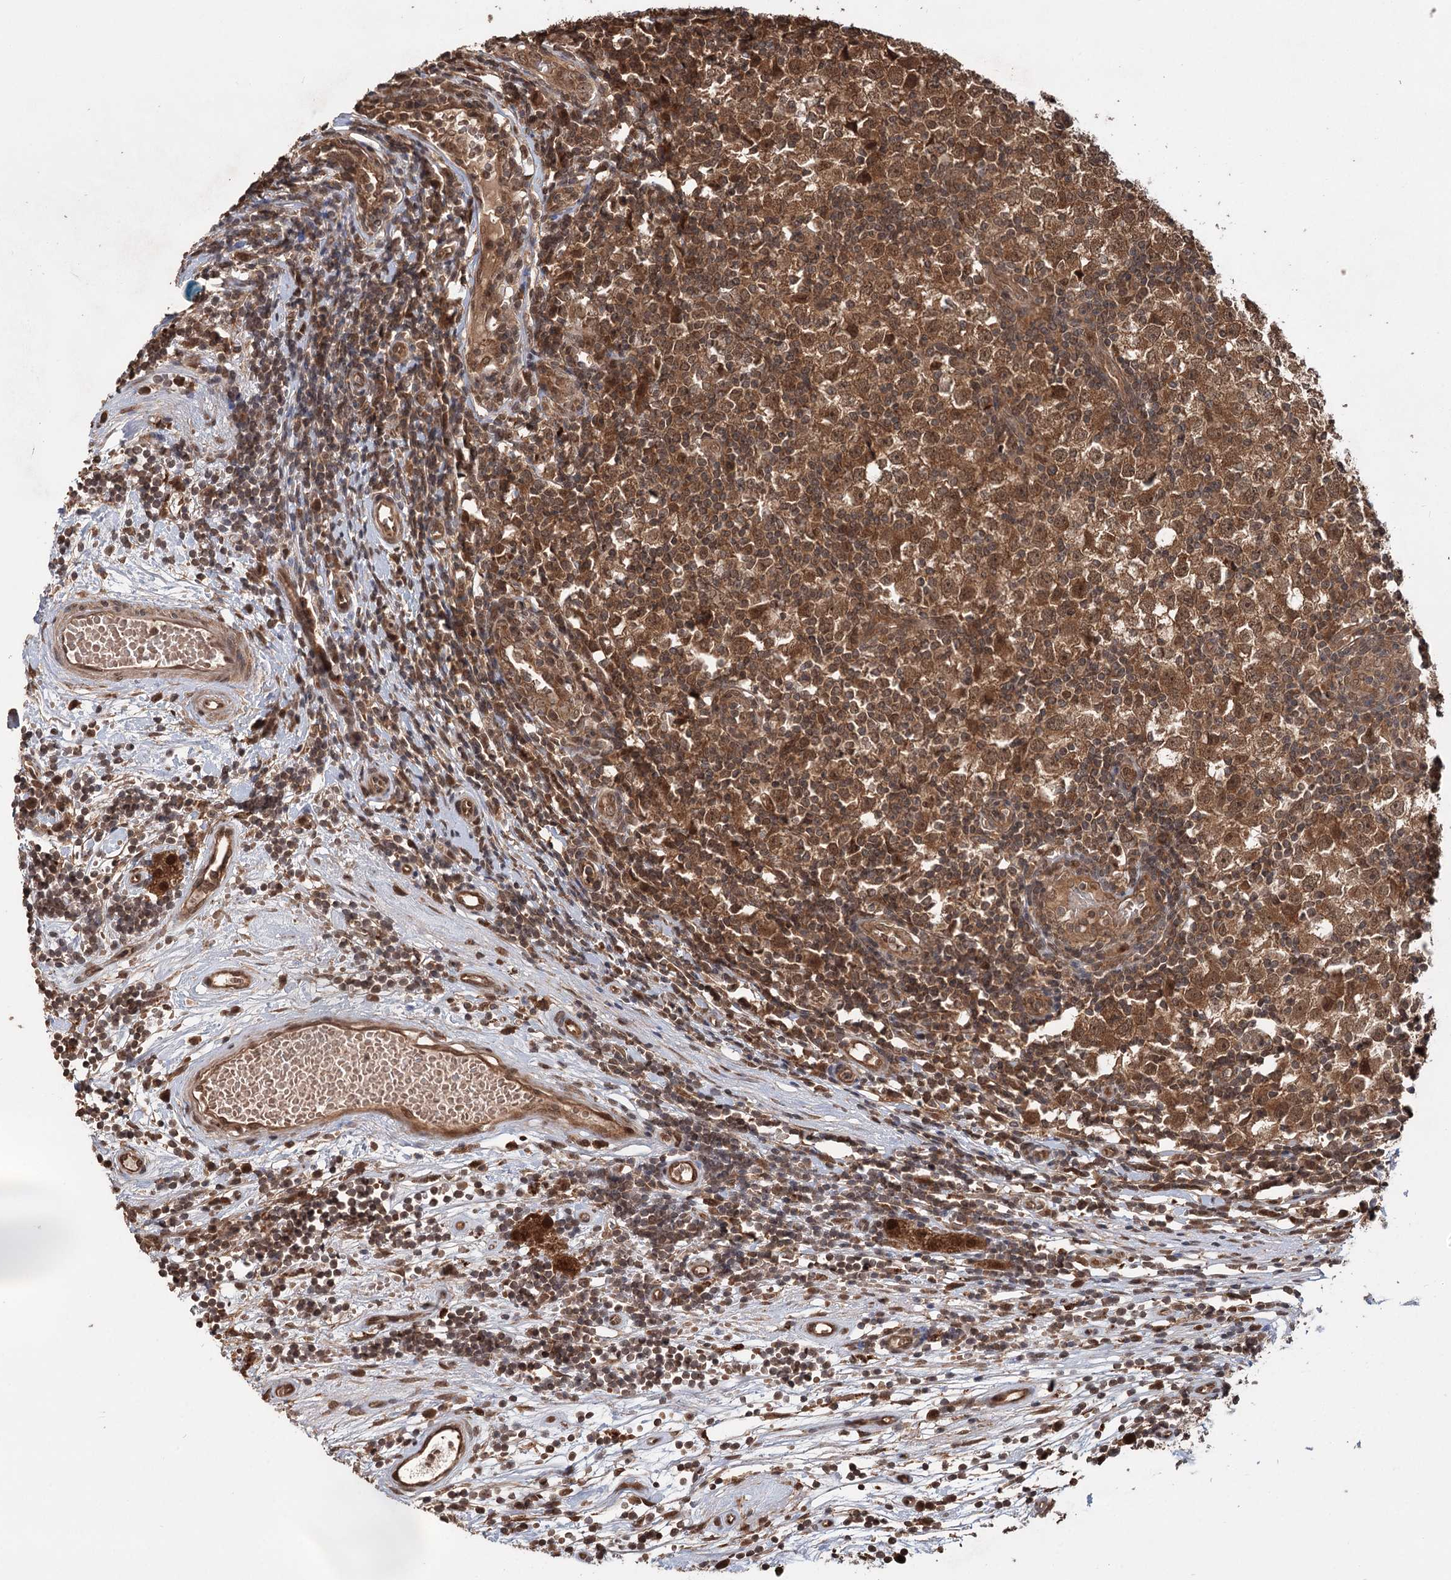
{"staining": {"intensity": "moderate", "quantity": ">75%", "location": "cytoplasmic/membranous,nuclear"}, "tissue": "testis cancer", "cell_type": "Tumor cells", "image_type": "cancer", "snomed": [{"axis": "morphology", "description": "Seminoma, NOS"}, {"axis": "topography", "description": "Testis"}], "caption": "Human testis cancer stained for a protein (brown) displays moderate cytoplasmic/membranous and nuclear positive staining in approximately >75% of tumor cells.", "gene": "N6AMT1", "patient": {"sex": "male", "age": 65}}